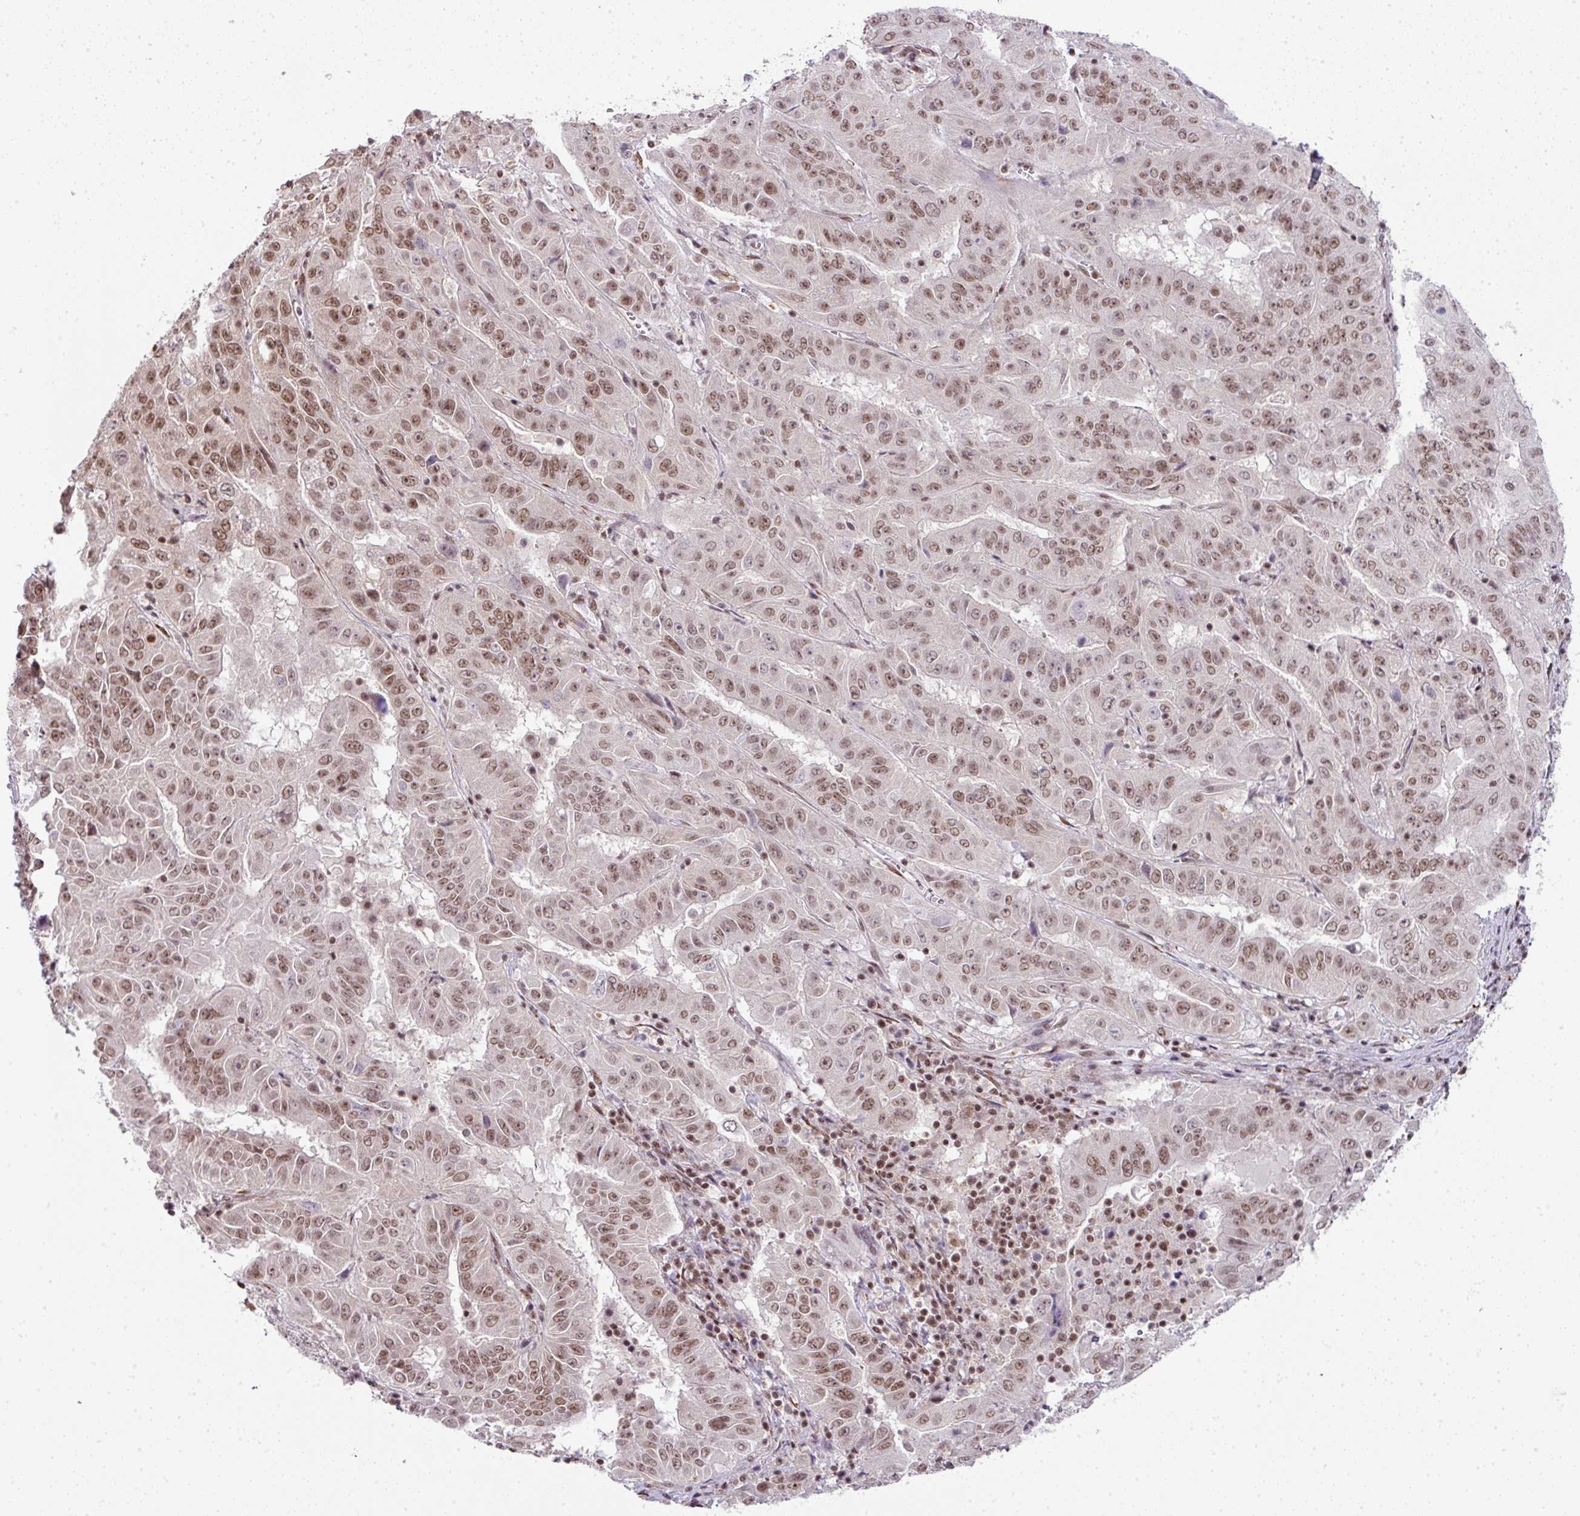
{"staining": {"intensity": "moderate", "quantity": ">75%", "location": "nuclear"}, "tissue": "pancreatic cancer", "cell_type": "Tumor cells", "image_type": "cancer", "snomed": [{"axis": "morphology", "description": "Adenocarcinoma, NOS"}, {"axis": "topography", "description": "Pancreas"}], "caption": "Pancreatic cancer (adenocarcinoma) stained for a protein reveals moderate nuclear positivity in tumor cells.", "gene": "NFYA", "patient": {"sex": "male", "age": 63}}